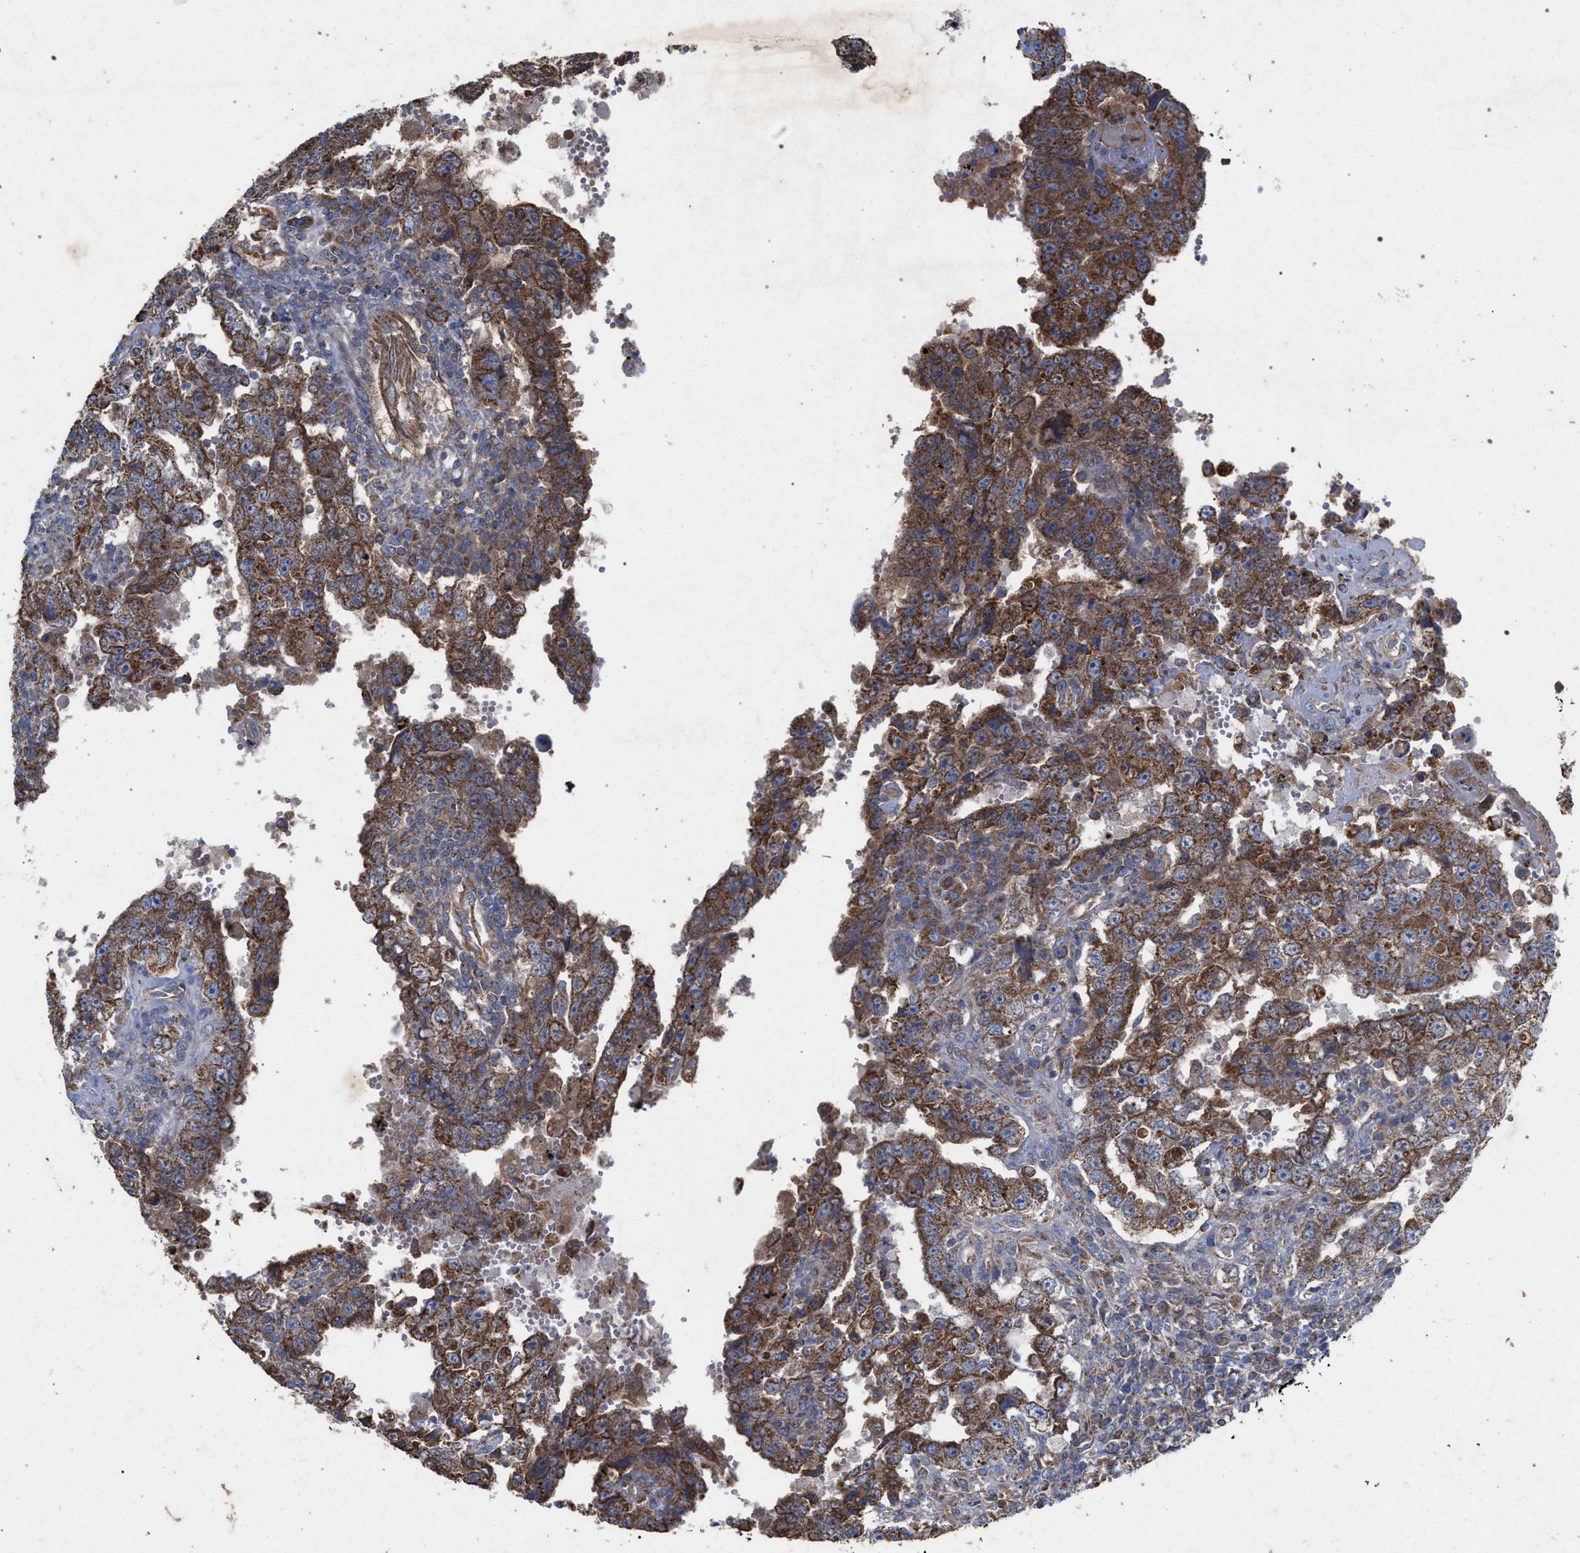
{"staining": {"intensity": "moderate", "quantity": ">75%", "location": "cytoplasmic/membranous"}, "tissue": "testis cancer", "cell_type": "Tumor cells", "image_type": "cancer", "snomed": [{"axis": "morphology", "description": "Carcinoma, Embryonal, NOS"}, {"axis": "topography", "description": "Testis"}], "caption": "Tumor cells exhibit medium levels of moderate cytoplasmic/membranous positivity in about >75% of cells in human testis cancer. (Brightfield microscopy of DAB IHC at high magnification).", "gene": "BCL2L12", "patient": {"sex": "male", "age": 26}}